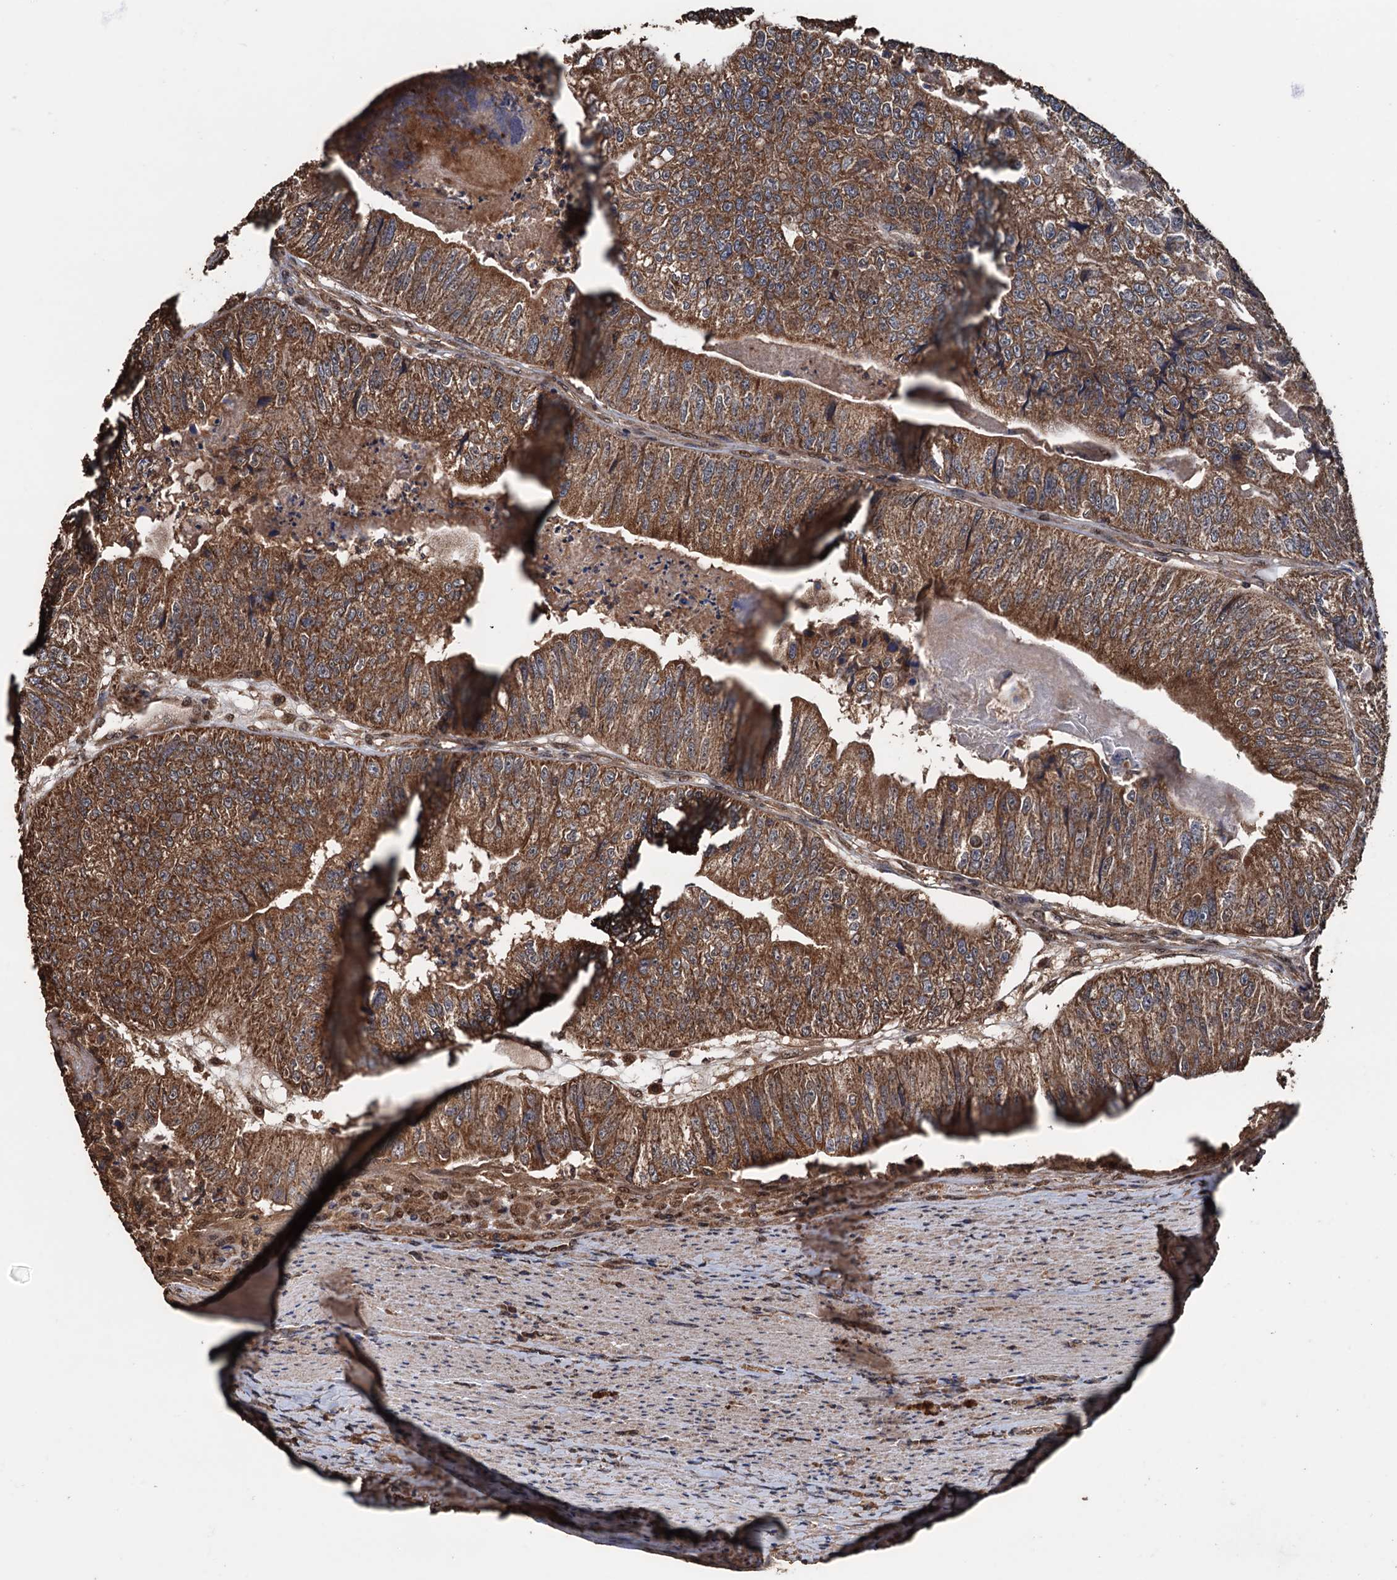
{"staining": {"intensity": "moderate", "quantity": ">75%", "location": "cytoplasmic/membranous"}, "tissue": "colorectal cancer", "cell_type": "Tumor cells", "image_type": "cancer", "snomed": [{"axis": "morphology", "description": "Adenocarcinoma, NOS"}, {"axis": "topography", "description": "Colon"}], "caption": "Tumor cells show medium levels of moderate cytoplasmic/membranous expression in about >75% of cells in adenocarcinoma (colorectal).", "gene": "PSMD9", "patient": {"sex": "female", "age": 67}}